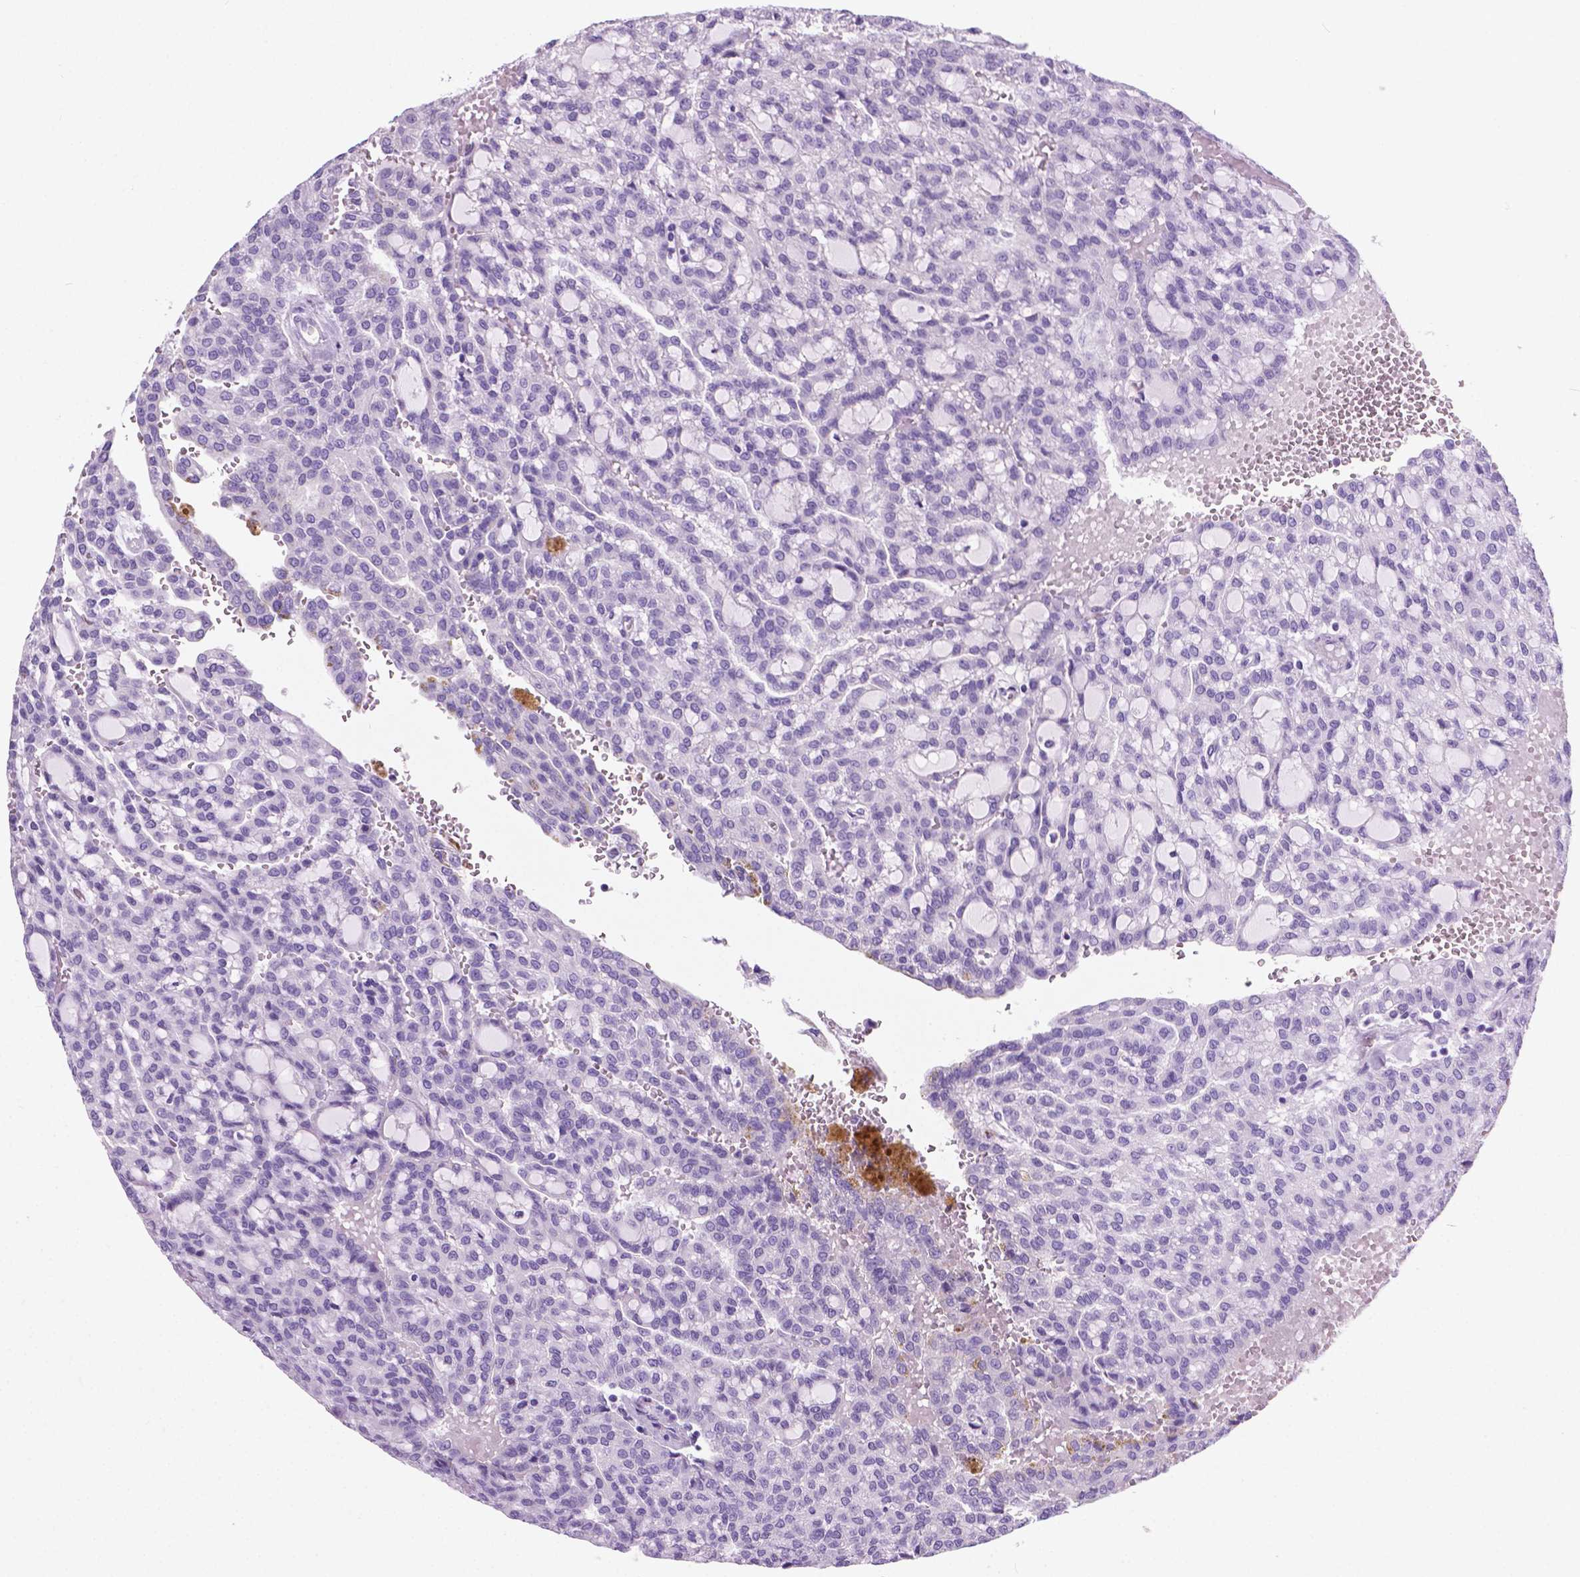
{"staining": {"intensity": "negative", "quantity": "none", "location": "none"}, "tissue": "renal cancer", "cell_type": "Tumor cells", "image_type": "cancer", "snomed": [{"axis": "morphology", "description": "Adenocarcinoma, NOS"}, {"axis": "topography", "description": "Kidney"}], "caption": "DAB immunohistochemical staining of human renal adenocarcinoma exhibits no significant expression in tumor cells.", "gene": "ARMS2", "patient": {"sex": "male", "age": 63}}